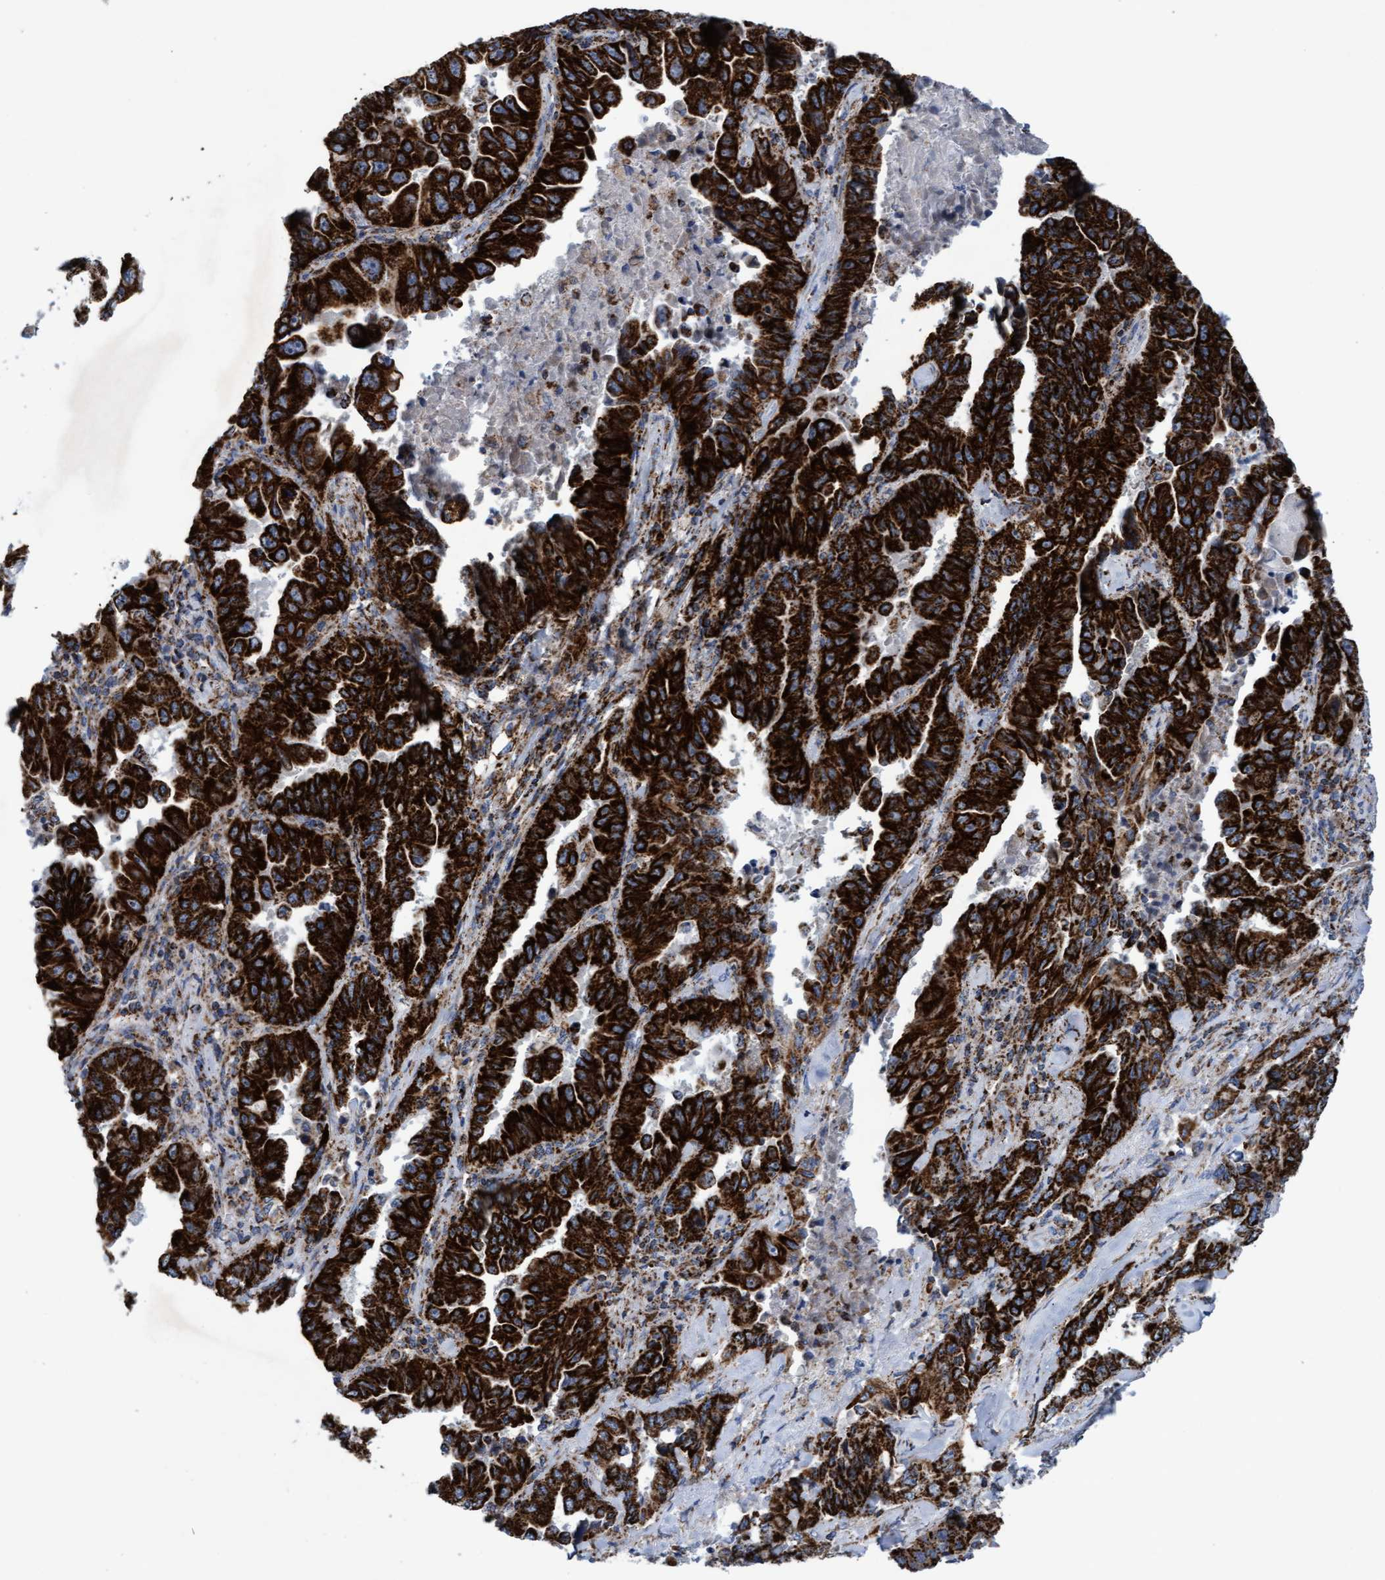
{"staining": {"intensity": "strong", "quantity": ">75%", "location": "cytoplasmic/membranous"}, "tissue": "lung cancer", "cell_type": "Tumor cells", "image_type": "cancer", "snomed": [{"axis": "morphology", "description": "Adenocarcinoma, NOS"}, {"axis": "topography", "description": "Lung"}], "caption": "This photomicrograph shows immunohistochemistry (IHC) staining of human adenocarcinoma (lung), with high strong cytoplasmic/membranous expression in approximately >75% of tumor cells.", "gene": "MRPL38", "patient": {"sex": "female", "age": 51}}